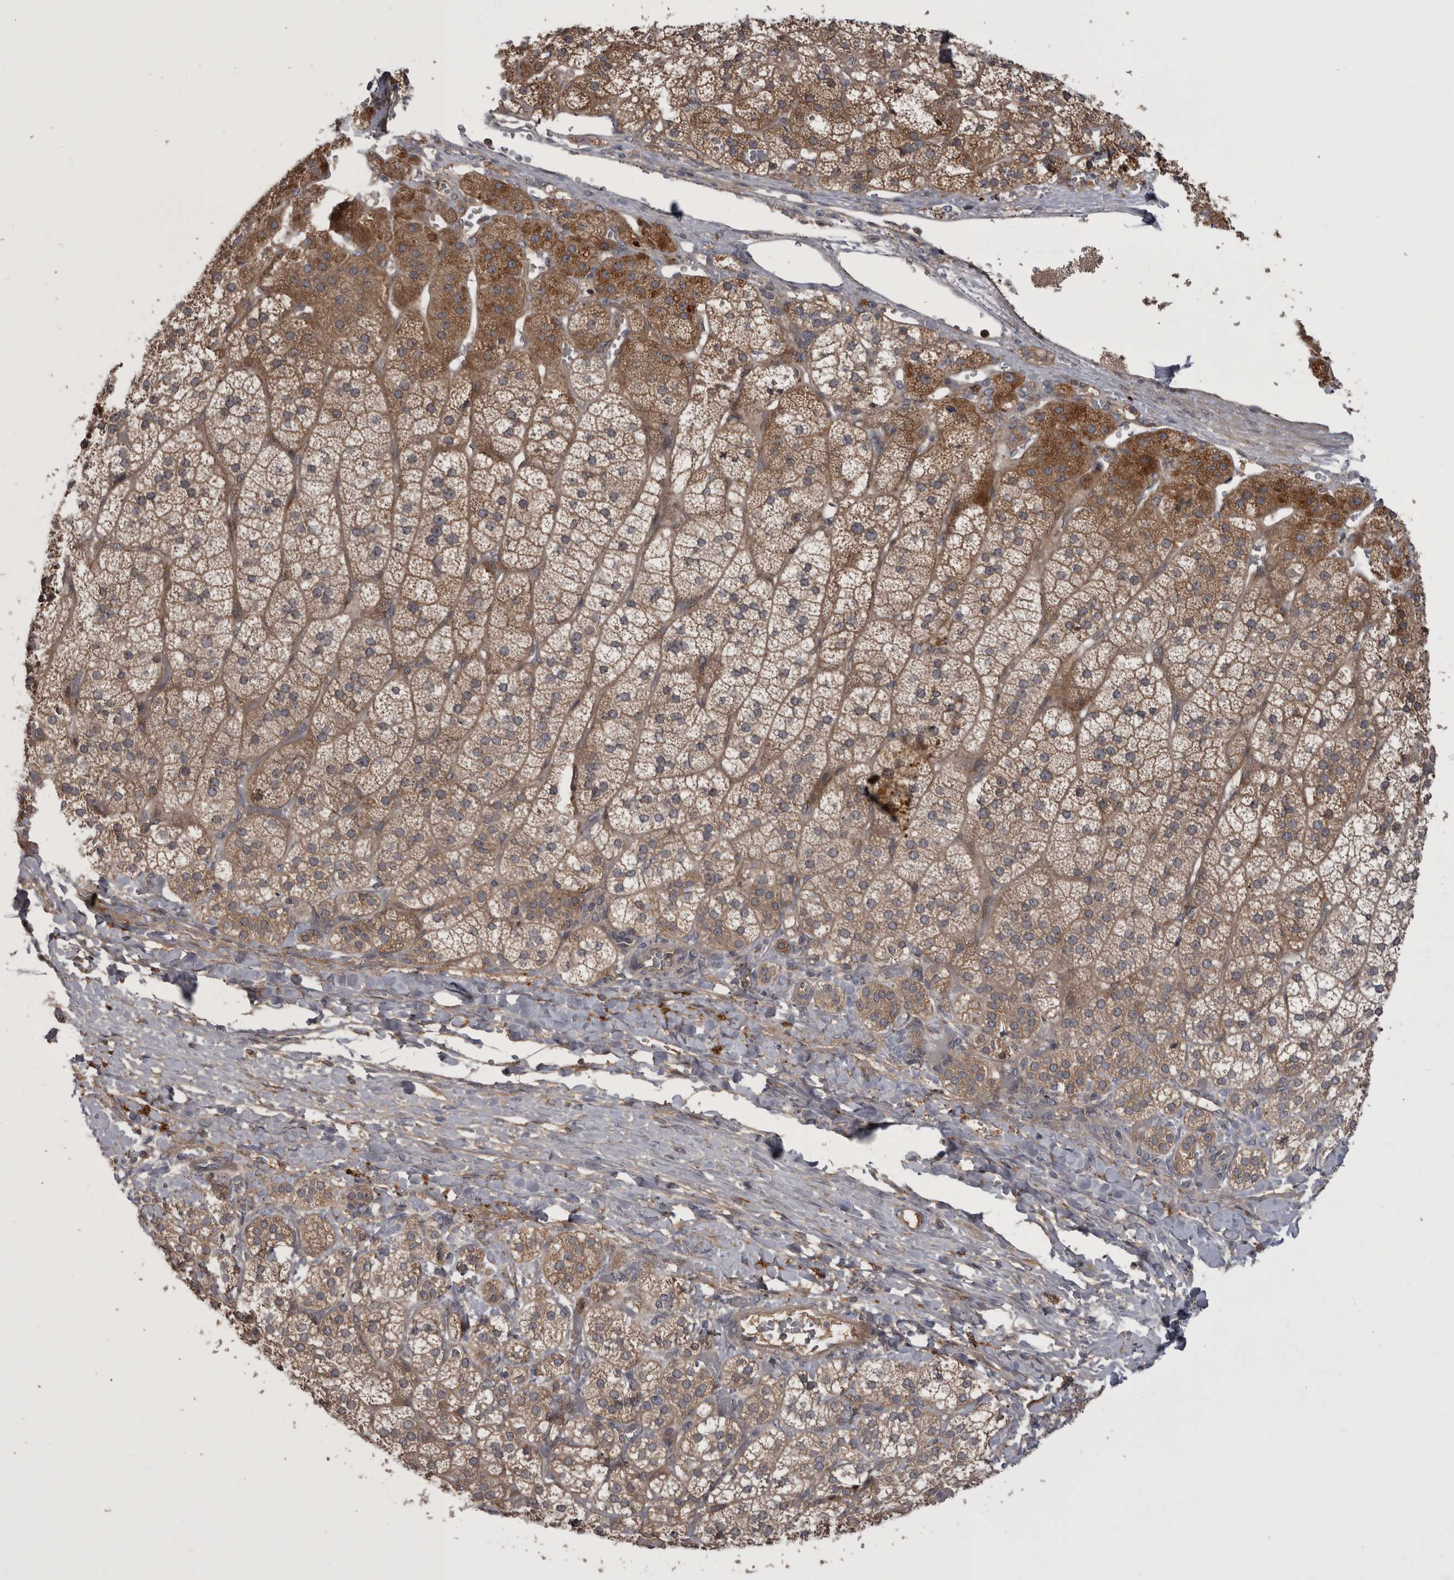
{"staining": {"intensity": "moderate", "quantity": ">75%", "location": "cytoplasmic/membranous"}, "tissue": "adrenal gland", "cell_type": "Glandular cells", "image_type": "normal", "snomed": [{"axis": "morphology", "description": "Normal tissue, NOS"}, {"axis": "topography", "description": "Adrenal gland"}], "caption": "Benign adrenal gland displays moderate cytoplasmic/membranous positivity in approximately >75% of glandular cells.", "gene": "RAB3GAP2", "patient": {"sex": "female", "age": 44}}